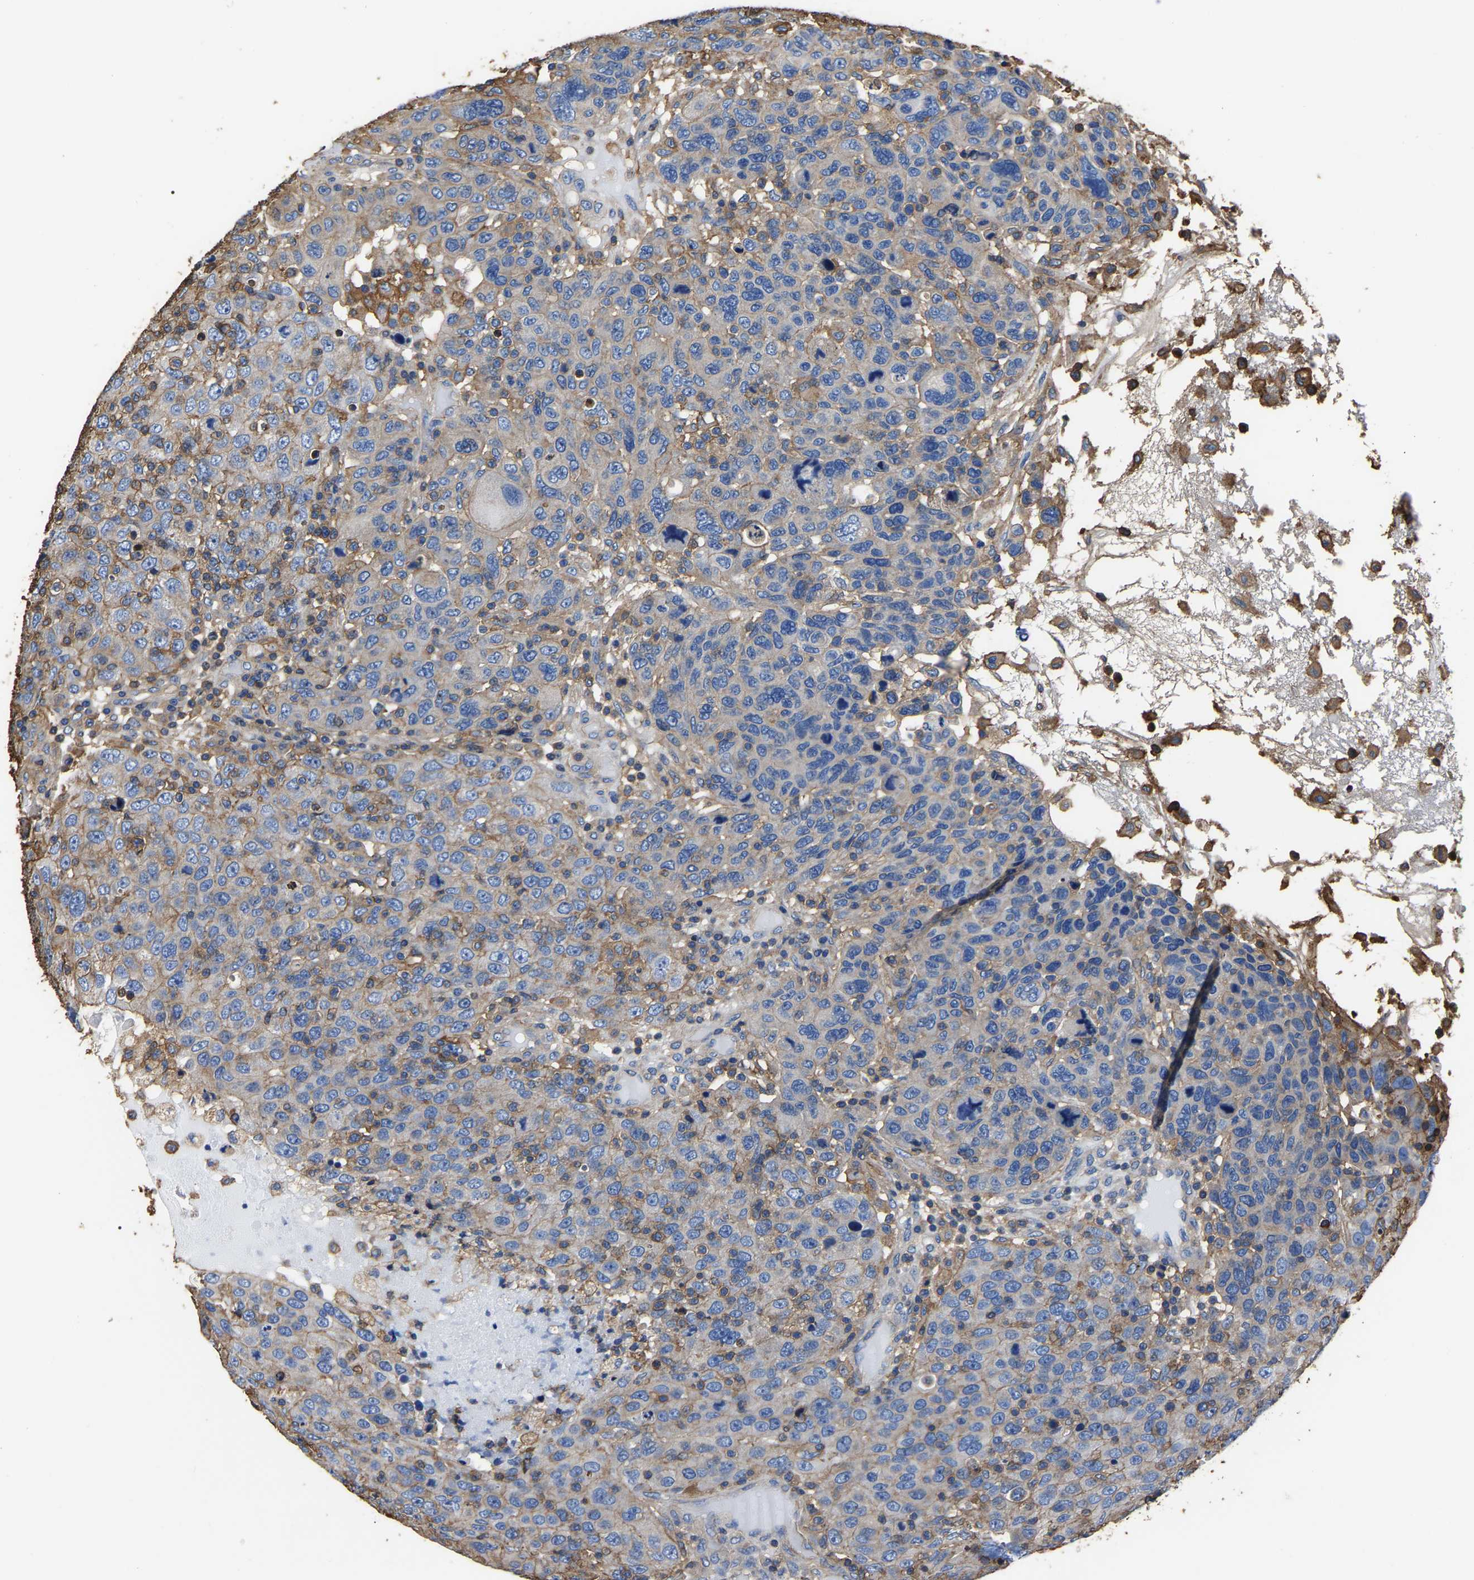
{"staining": {"intensity": "weak", "quantity": "<25%", "location": "cytoplasmic/membranous"}, "tissue": "breast cancer", "cell_type": "Tumor cells", "image_type": "cancer", "snomed": [{"axis": "morphology", "description": "Duct carcinoma"}, {"axis": "topography", "description": "Breast"}], "caption": "This is a image of immunohistochemistry staining of breast cancer, which shows no staining in tumor cells.", "gene": "ARMT1", "patient": {"sex": "female", "age": 37}}